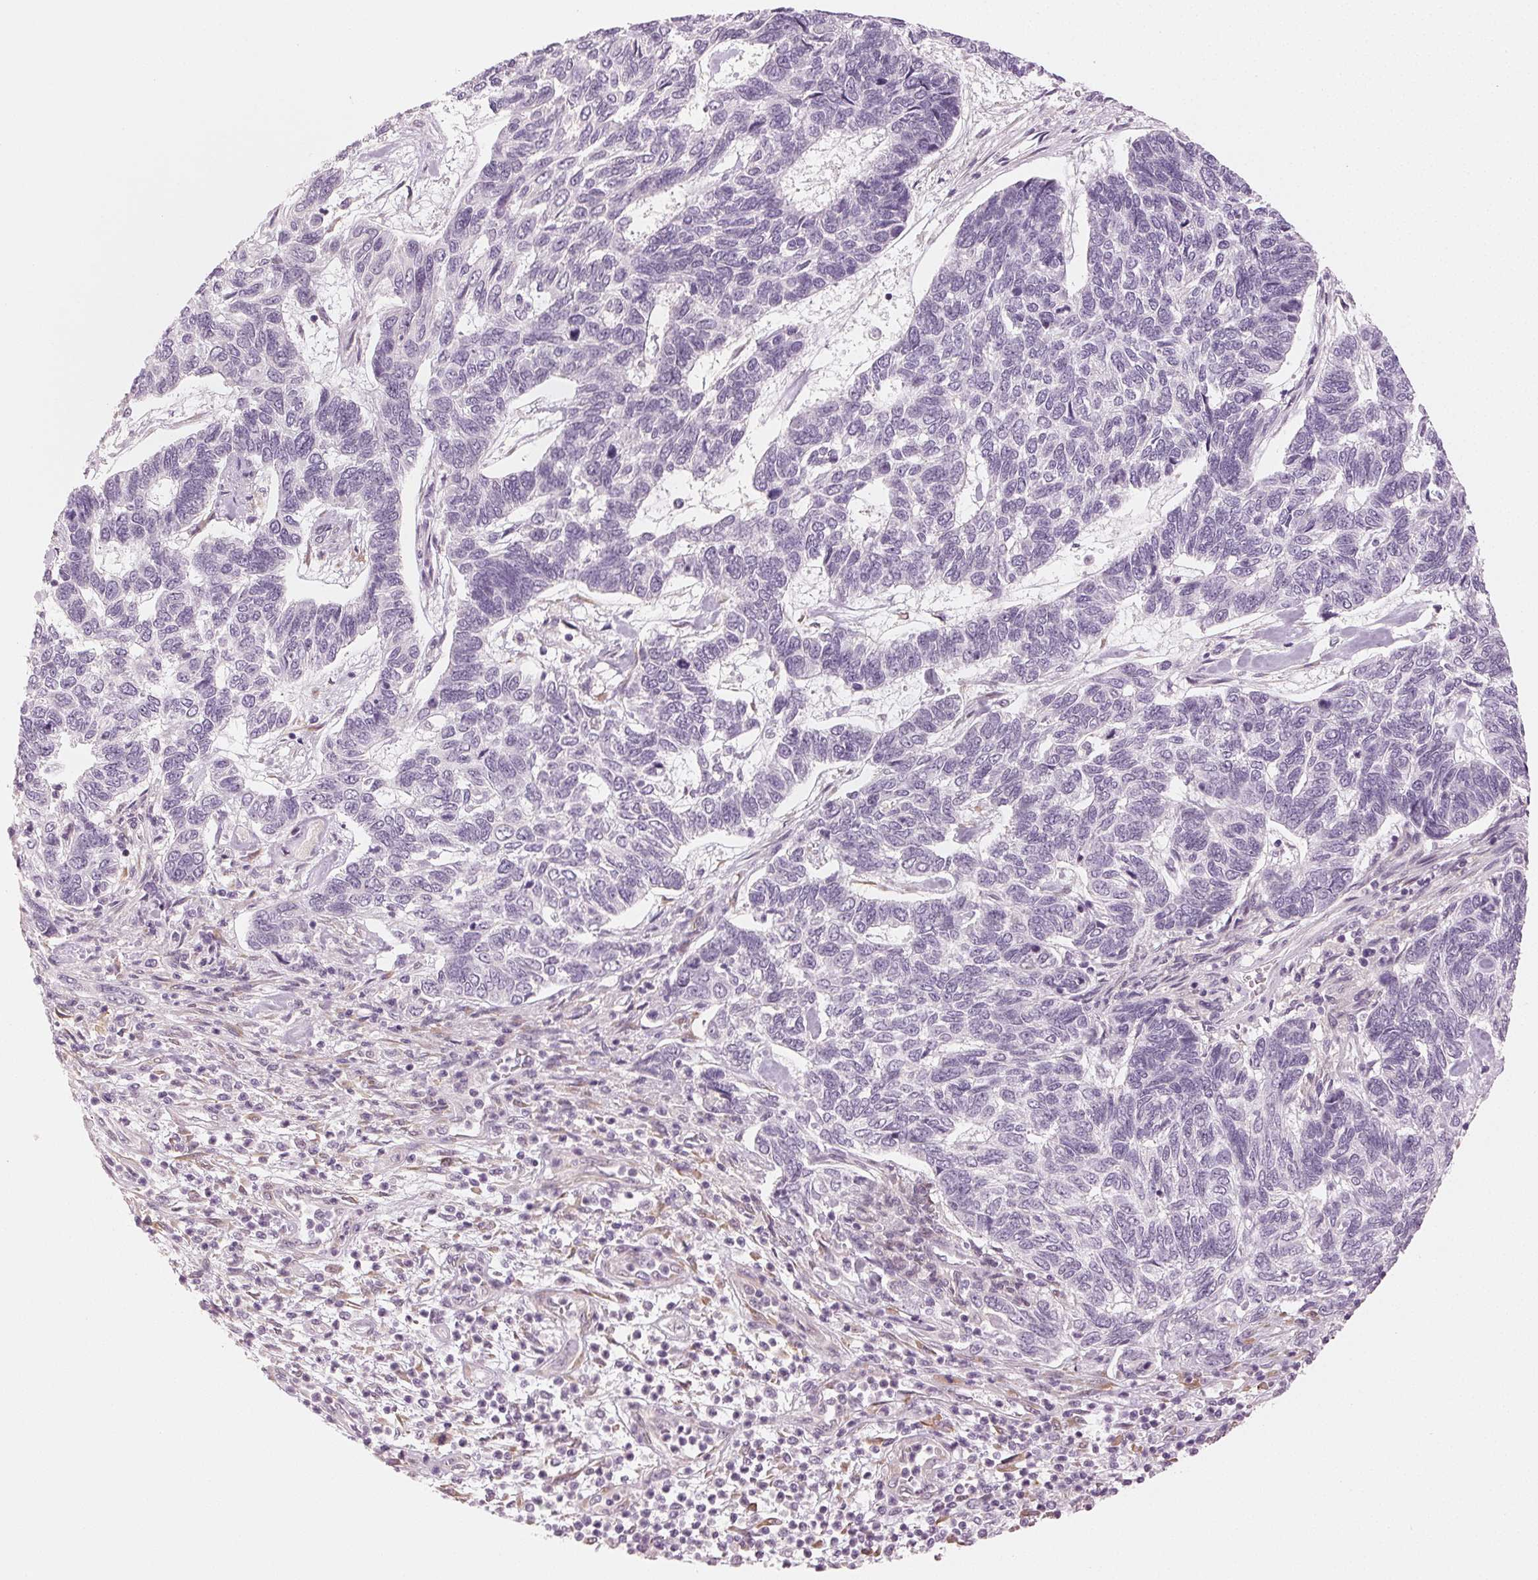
{"staining": {"intensity": "negative", "quantity": "none", "location": "none"}, "tissue": "skin cancer", "cell_type": "Tumor cells", "image_type": "cancer", "snomed": [{"axis": "morphology", "description": "Basal cell carcinoma"}, {"axis": "topography", "description": "Skin"}], "caption": "The photomicrograph reveals no significant staining in tumor cells of skin cancer (basal cell carcinoma).", "gene": "MAP1LC3A", "patient": {"sex": "female", "age": 65}}